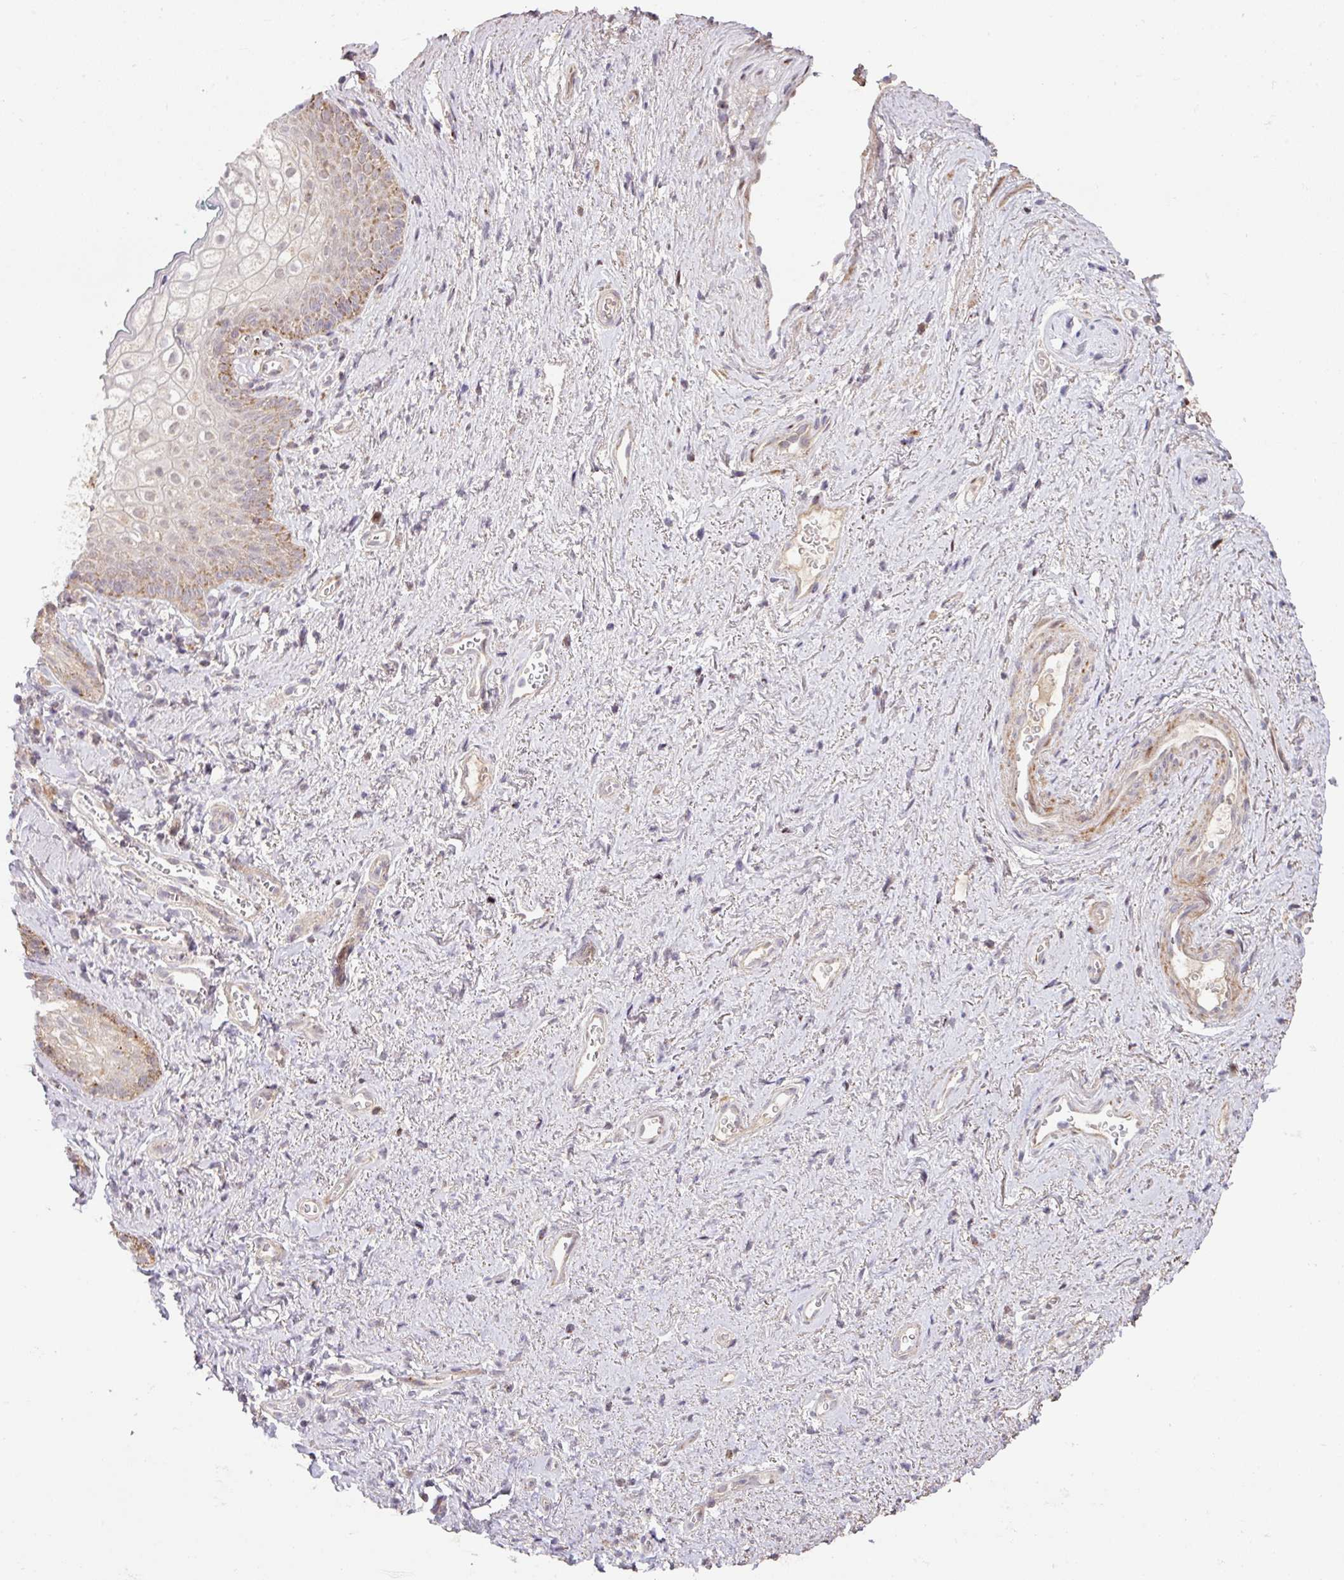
{"staining": {"intensity": "moderate", "quantity": "25%-75%", "location": "cytoplasmic/membranous"}, "tissue": "vagina", "cell_type": "Squamous epithelial cells", "image_type": "normal", "snomed": [{"axis": "morphology", "description": "Normal tissue, NOS"}, {"axis": "topography", "description": "Vulva"}, {"axis": "topography", "description": "Vagina"}, {"axis": "topography", "description": "Peripheral nerve tissue"}], "caption": "DAB immunohistochemical staining of normal vagina demonstrates moderate cytoplasmic/membranous protein positivity in about 25%-75% of squamous epithelial cells.", "gene": "ENSG00000269547", "patient": {"sex": "female", "age": 66}}